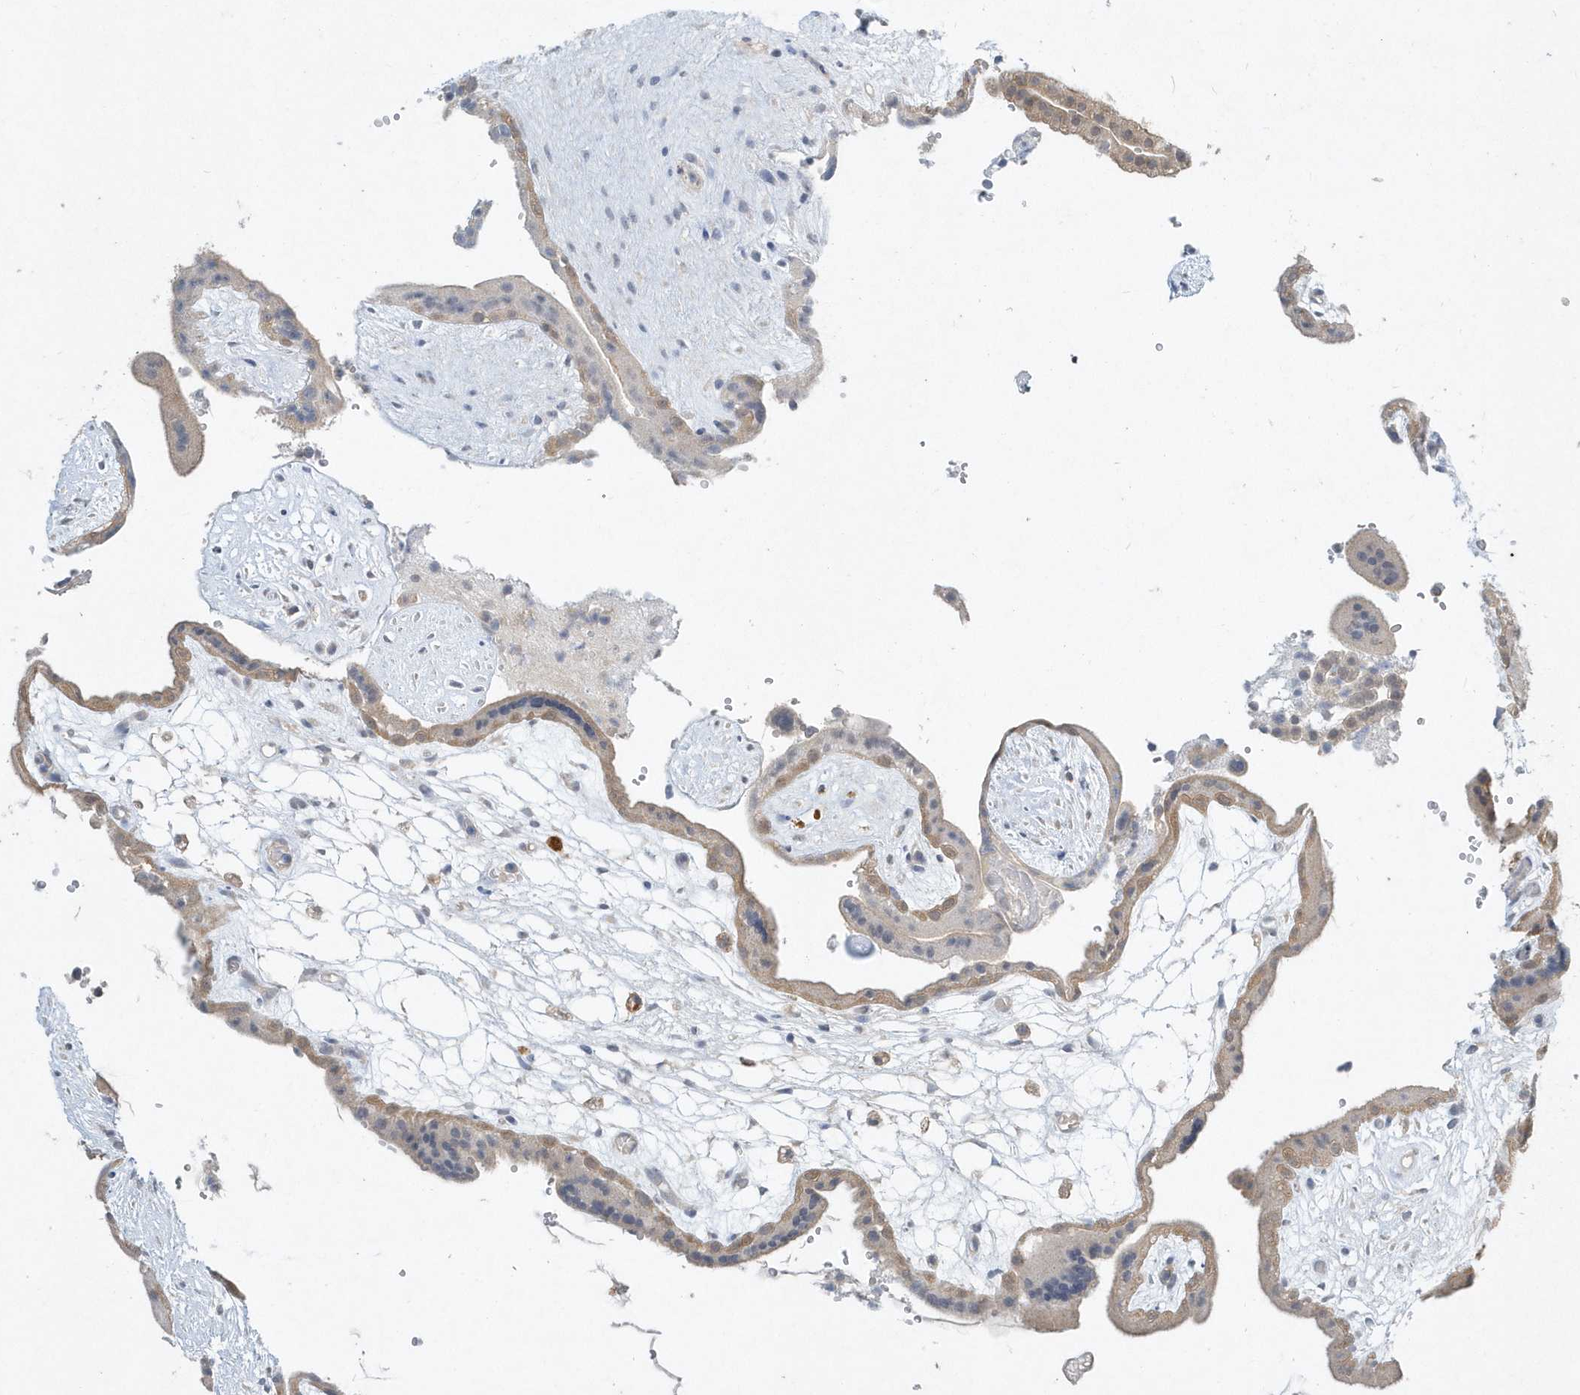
{"staining": {"intensity": "weak", "quantity": "25%-75%", "location": "cytoplasmic/membranous"}, "tissue": "placenta", "cell_type": "Trophoblastic cells", "image_type": "normal", "snomed": [{"axis": "morphology", "description": "Normal tissue, NOS"}, {"axis": "topography", "description": "Placenta"}], "caption": "The photomicrograph shows a brown stain indicating the presence of a protein in the cytoplasmic/membranous of trophoblastic cells in placenta. Using DAB (brown) and hematoxylin (blue) stains, captured at high magnification using brightfield microscopy.", "gene": "AKR7A2", "patient": {"sex": "female", "age": 18}}